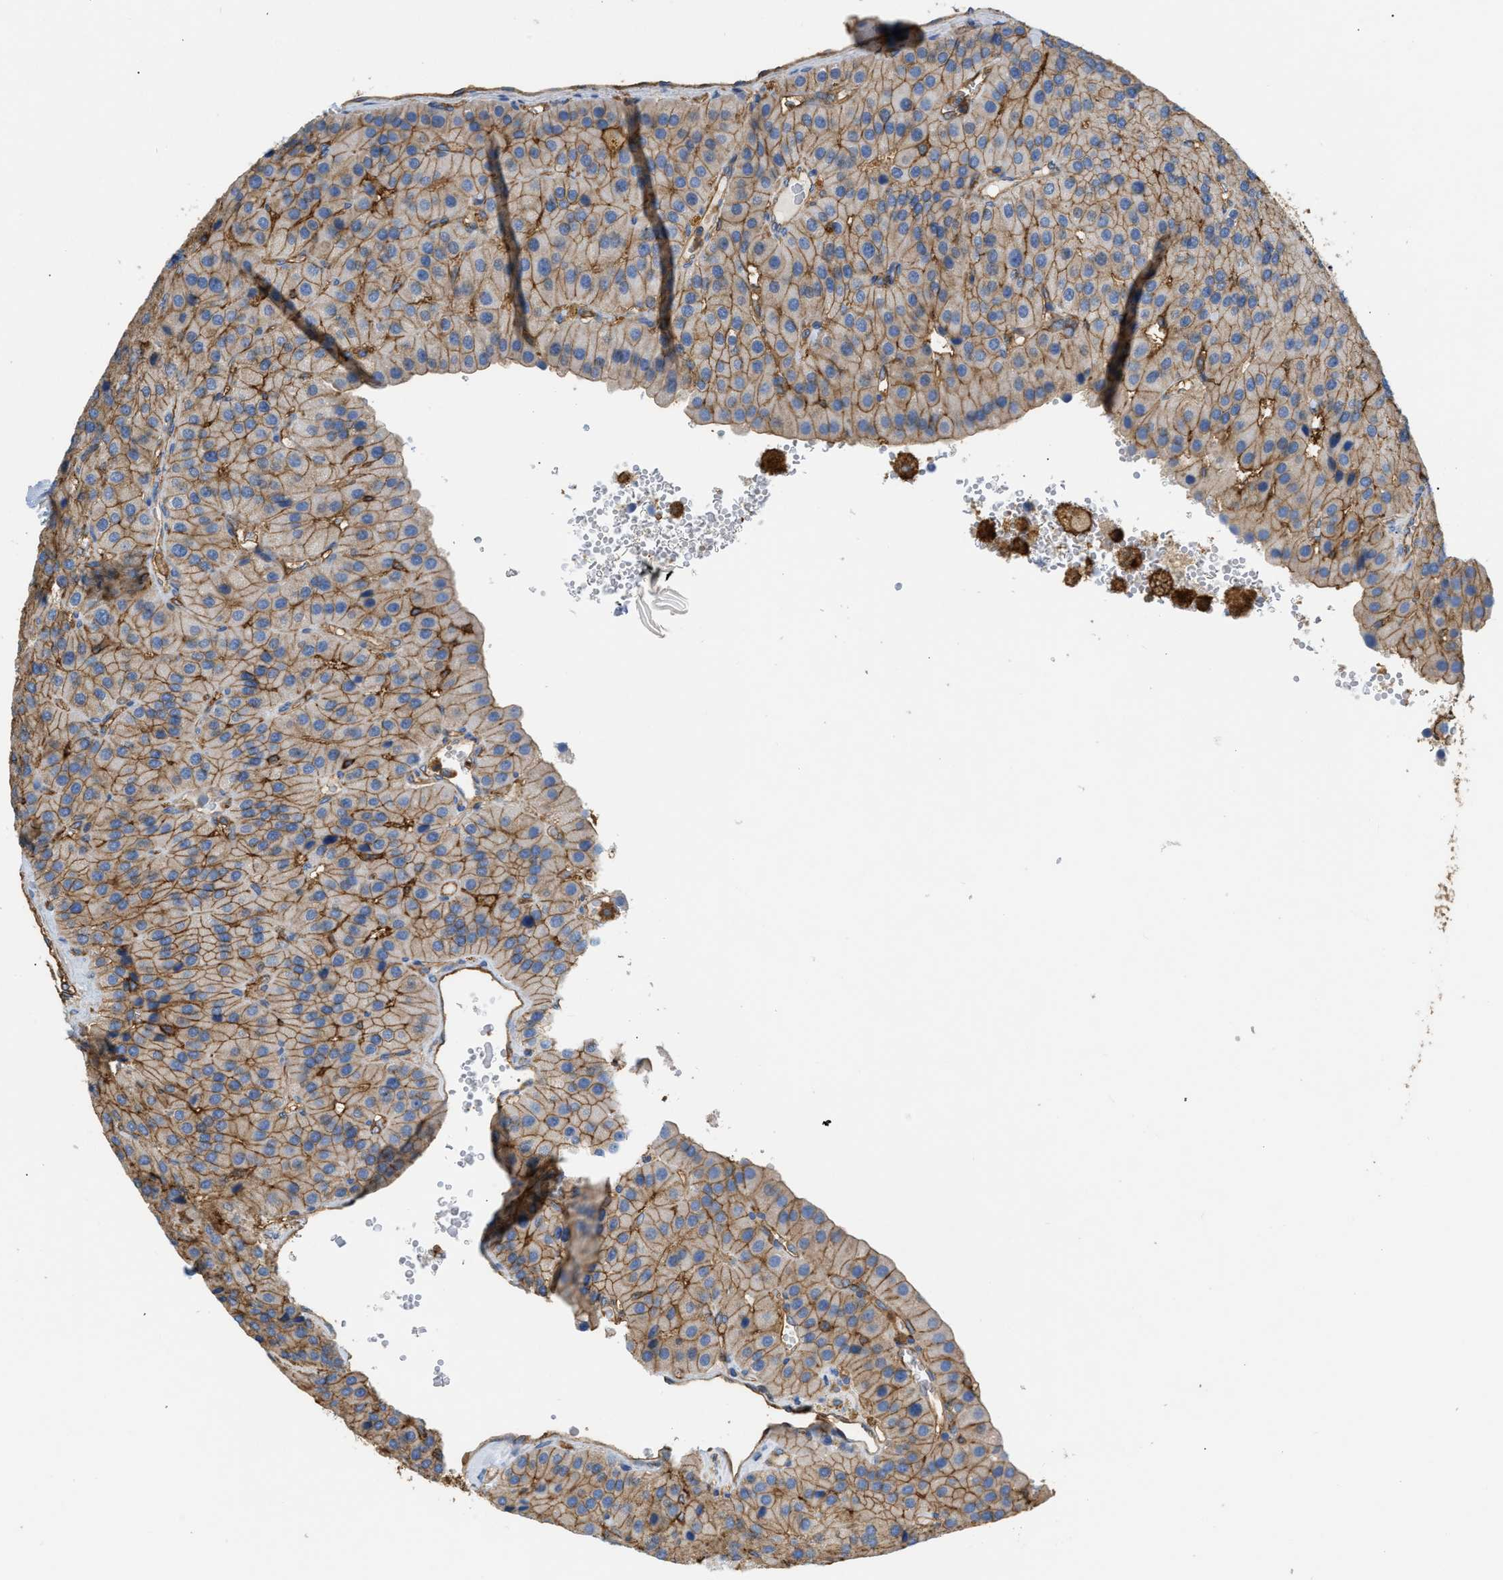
{"staining": {"intensity": "moderate", "quantity": ">75%", "location": "cytoplasmic/membranous"}, "tissue": "parathyroid gland", "cell_type": "Glandular cells", "image_type": "normal", "snomed": [{"axis": "morphology", "description": "Normal tissue, NOS"}, {"axis": "morphology", "description": "Adenoma, NOS"}, {"axis": "topography", "description": "Parathyroid gland"}], "caption": "Protein expression by immunohistochemistry demonstrates moderate cytoplasmic/membranous positivity in approximately >75% of glandular cells in unremarkable parathyroid gland. The protein is shown in brown color, while the nuclei are stained blue.", "gene": "GNB4", "patient": {"sex": "female", "age": 86}}